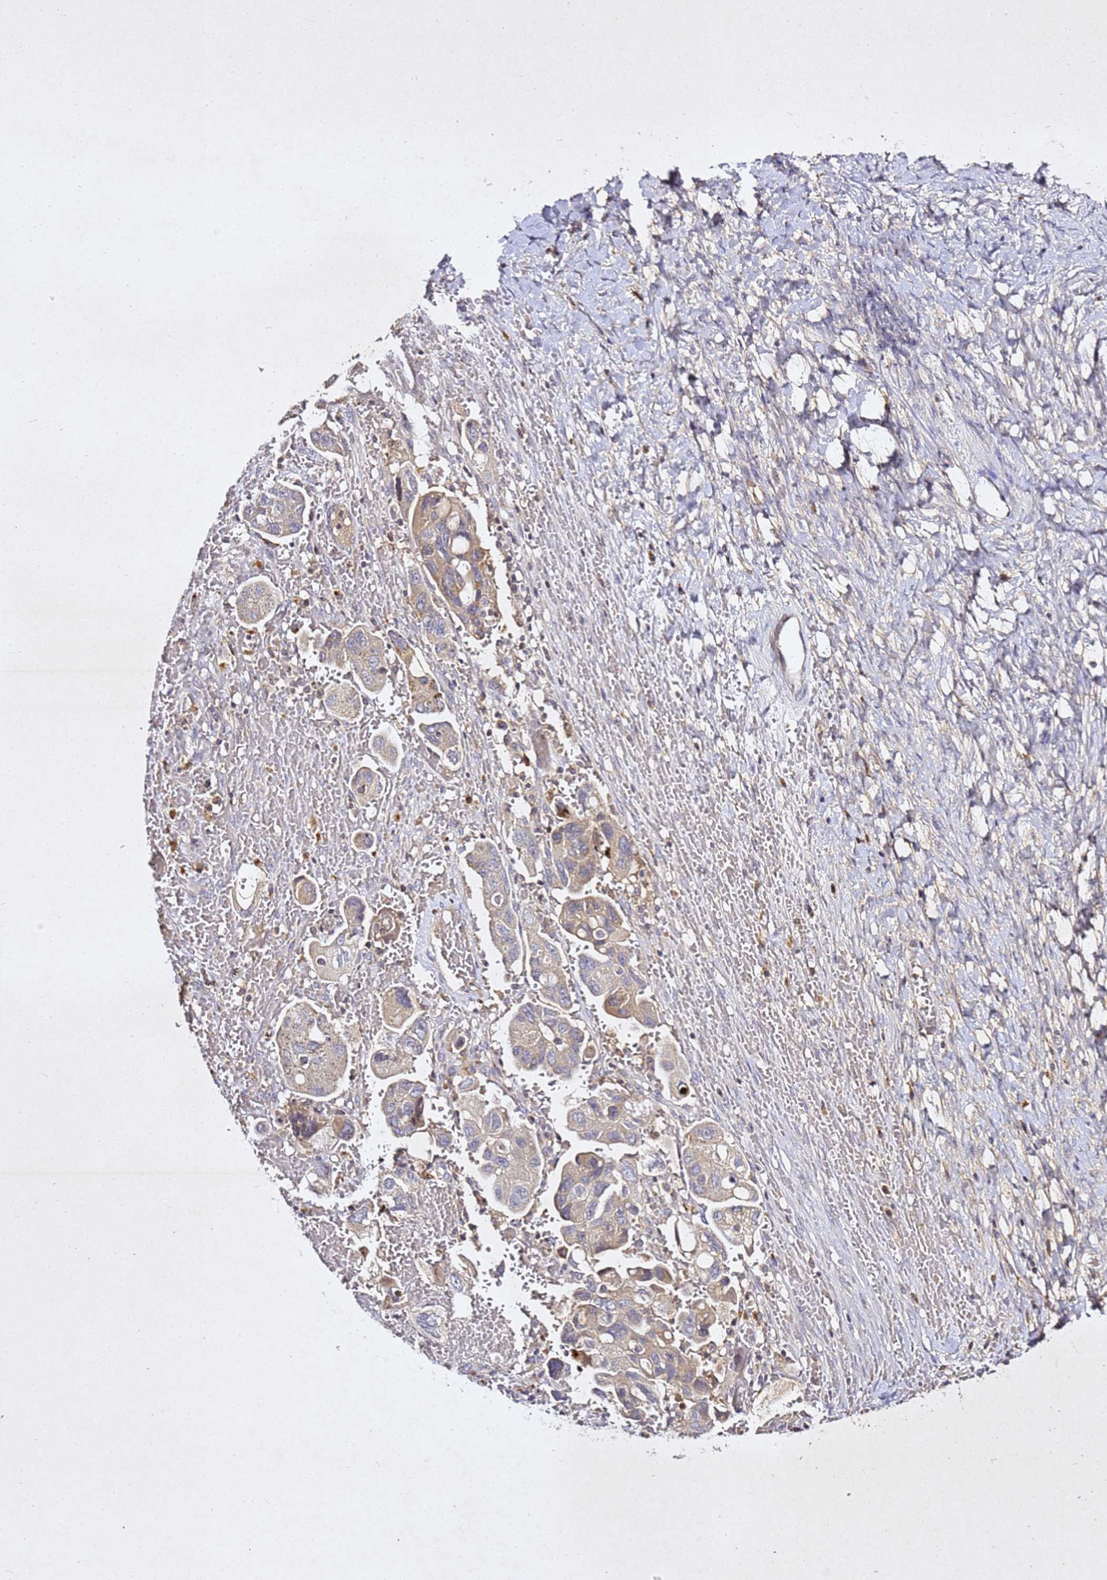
{"staining": {"intensity": "weak", "quantity": "25%-75%", "location": "cytoplasmic/membranous"}, "tissue": "ovarian cancer", "cell_type": "Tumor cells", "image_type": "cancer", "snomed": [{"axis": "morphology", "description": "Carcinoma, NOS"}, {"axis": "morphology", "description": "Cystadenocarcinoma, serous, NOS"}, {"axis": "topography", "description": "Ovary"}], "caption": "DAB immunohistochemical staining of human ovarian cancer reveals weak cytoplasmic/membranous protein expression in about 25%-75% of tumor cells. (DAB IHC, brown staining for protein, blue staining for nuclei).", "gene": "SV2B", "patient": {"sex": "female", "age": 69}}